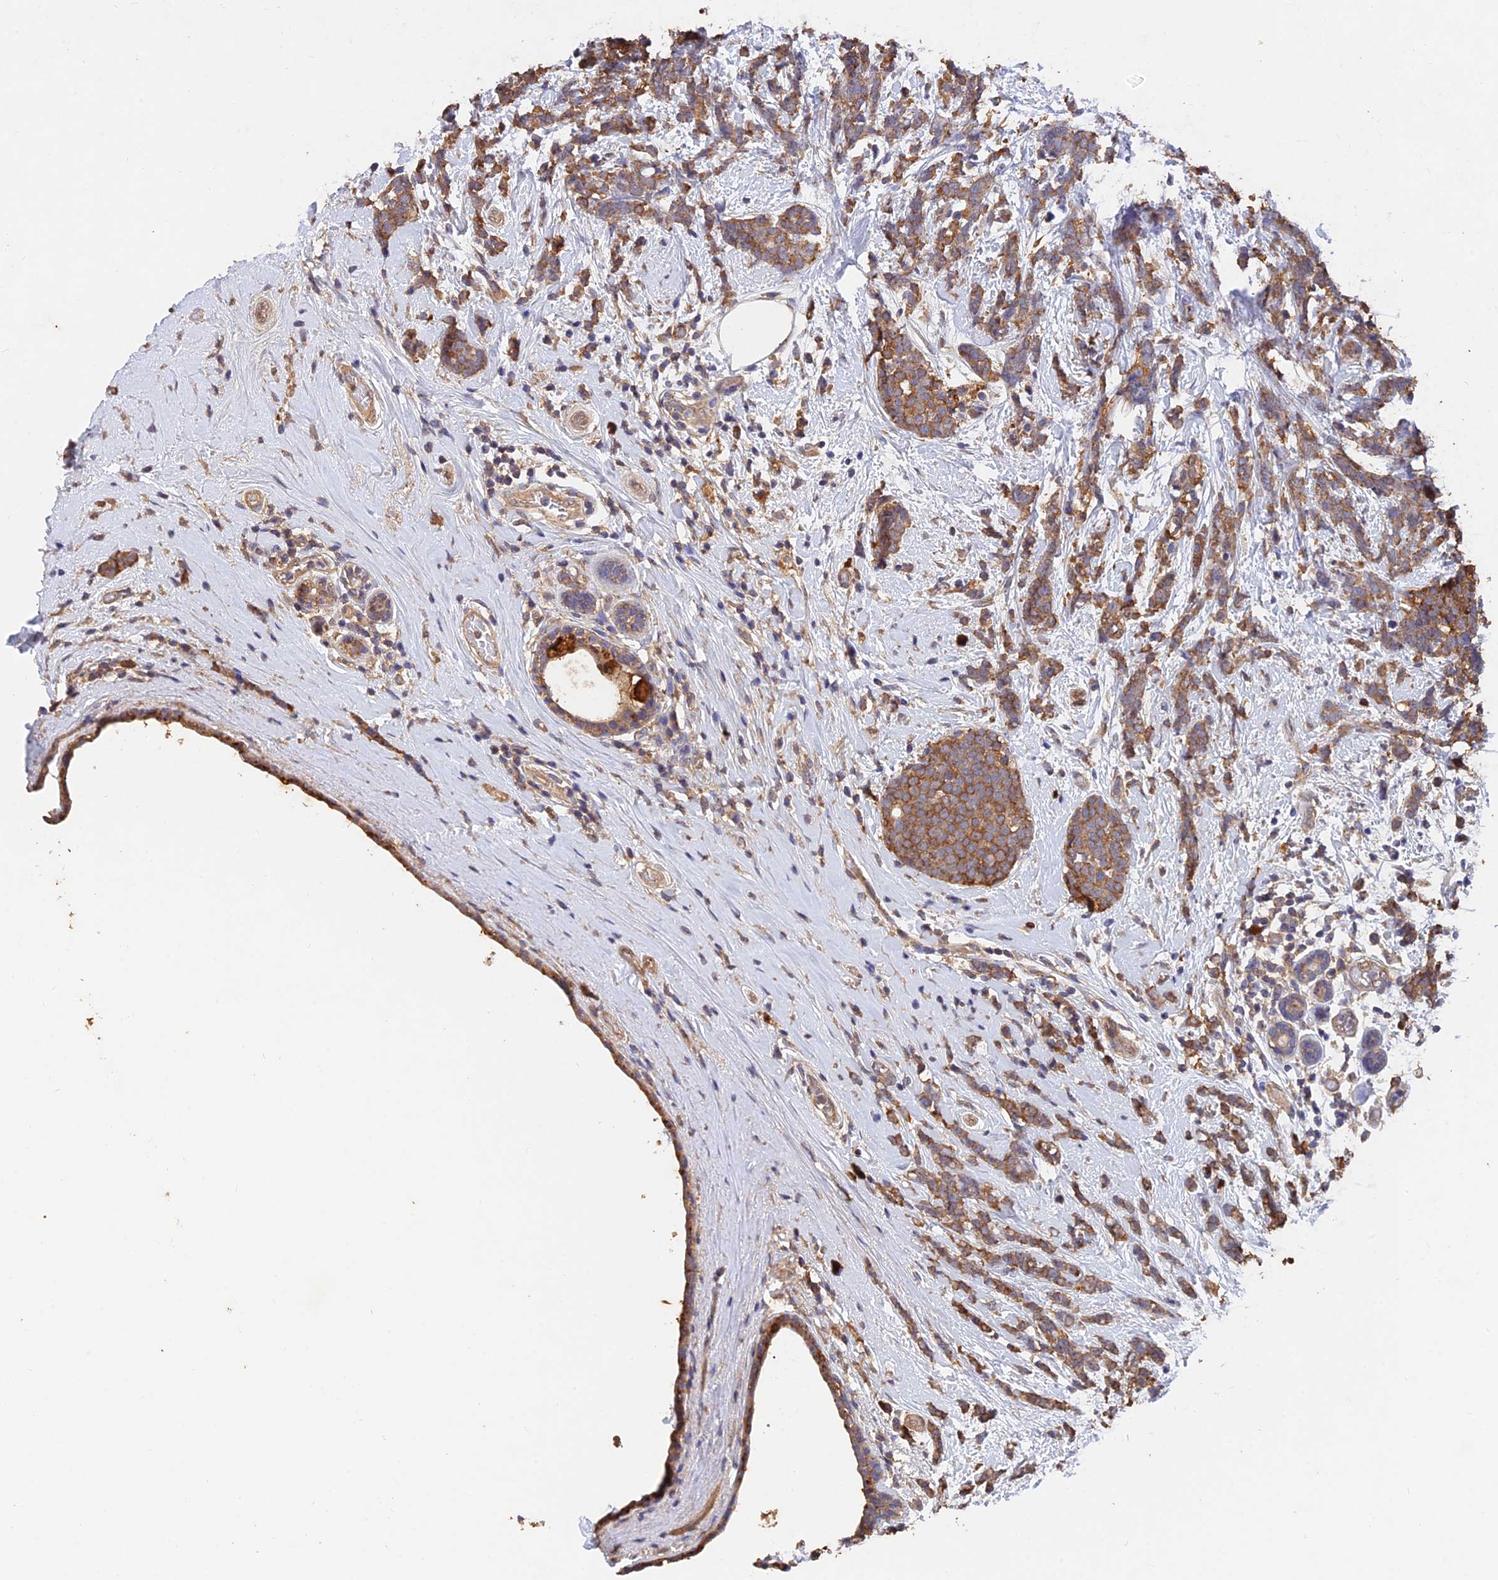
{"staining": {"intensity": "moderate", "quantity": ">75%", "location": "cytoplasmic/membranous"}, "tissue": "breast cancer", "cell_type": "Tumor cells", "image_type": "cancer", "snomed": [{"axis": "morphology", "description": "Lobular carcinoma"}, {"axis": "topography", "description": "Breast"}], "caption": "An image showing moderate cytoplasmic/membranous expression in about >75% of tumor cells in breast lobular carcinoma, as visualized by brown immunohistochemical staining.", "gene": "SLC38A11", "patient": {"sex": "female", "age": 58}}